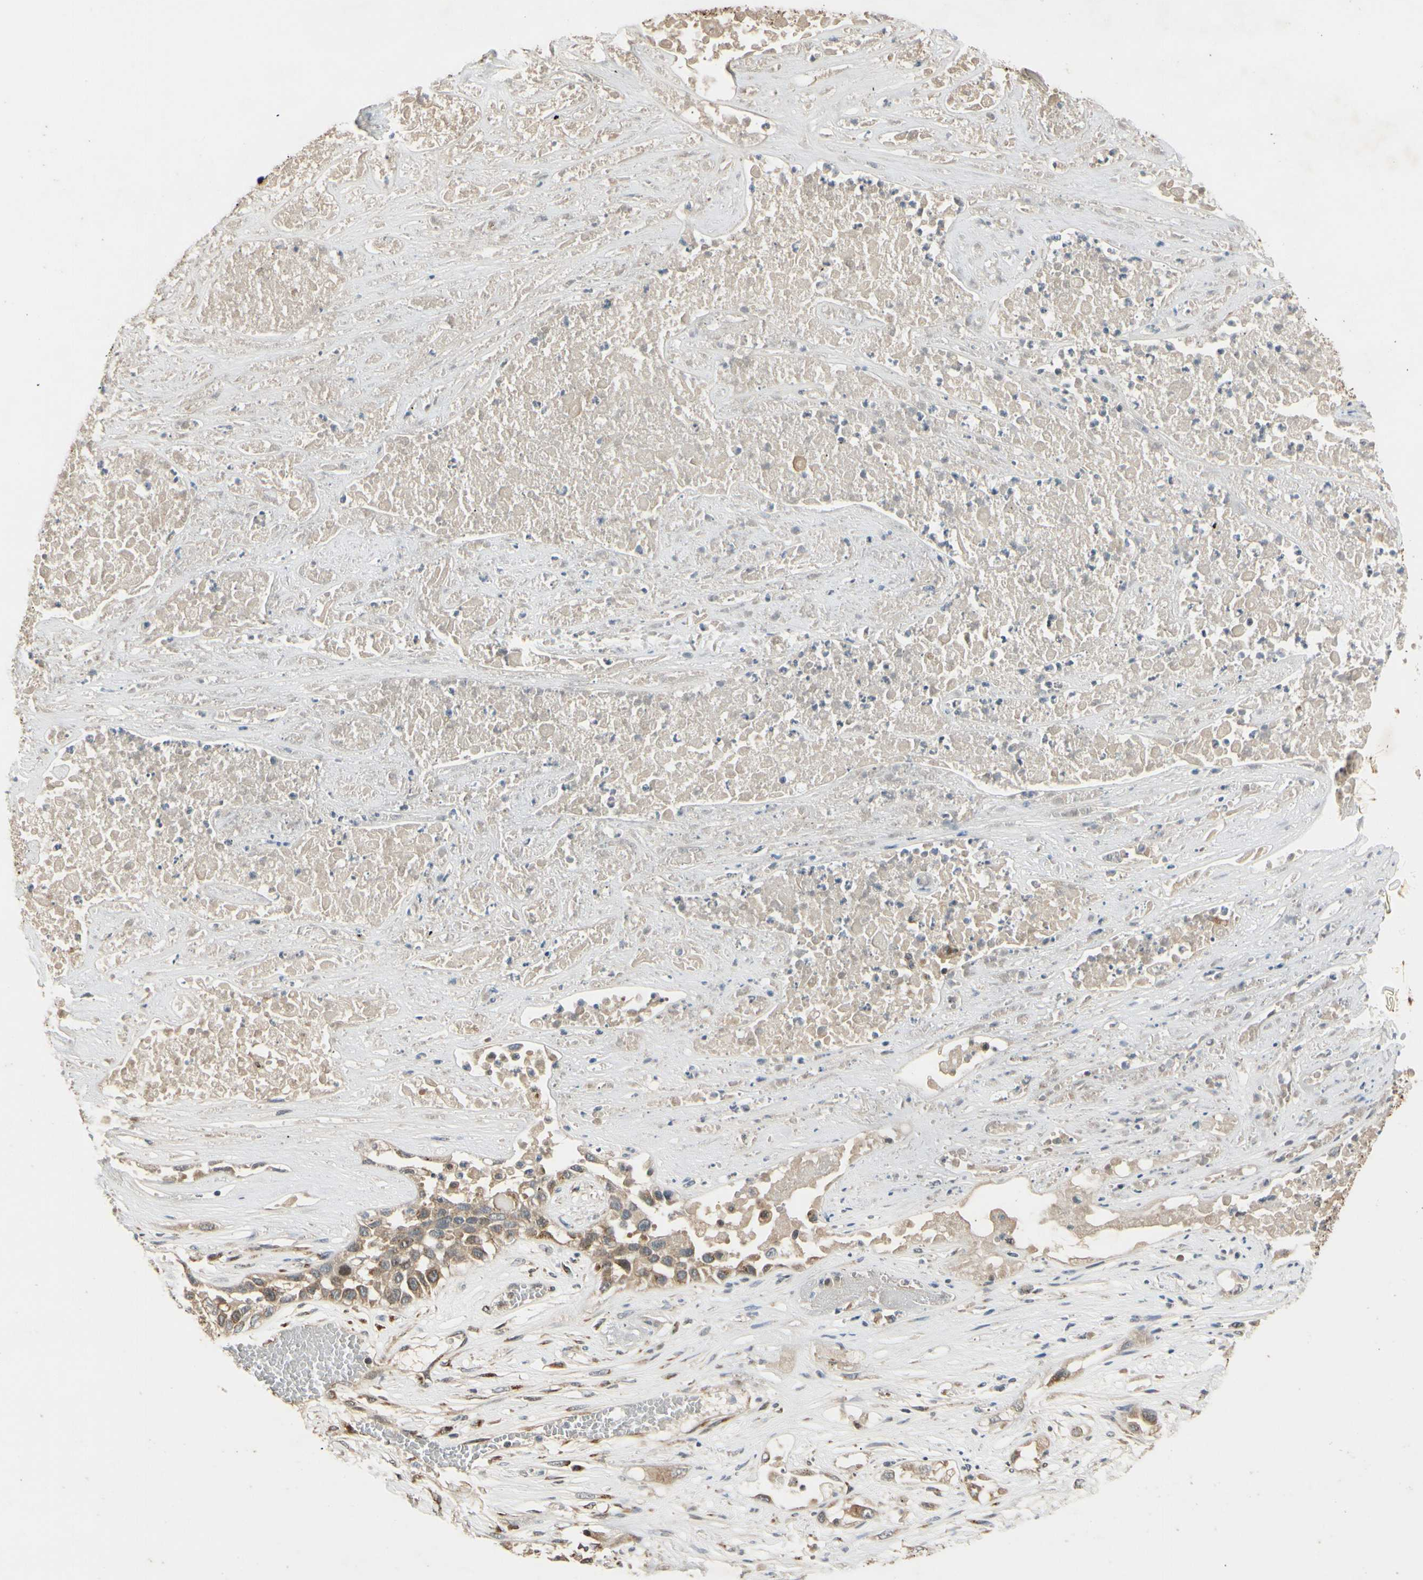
{"staining": {"intensity": "weak", "quantity": "25%-75%", "location": "cytoplasmic/membranous"}, "tissue": "lung cancer", "cell_type": "Tumor cells", "image_type": "cancer", "snomed": [{"axis": "morphology", "description": "Squamous cell carcinoma, NOS"}, {"axis": "topography", "description": "Lung"}], "caption": "The histopathology image reveals immunohistochemical staining of lung cancer (squamous cell carcinoma). There is weak cytoplasmic/membranous positivity is present in about 25%-75% of tumor cells.", "gene": "NEO1", "patient": {"sex": "male", "age": 71}}